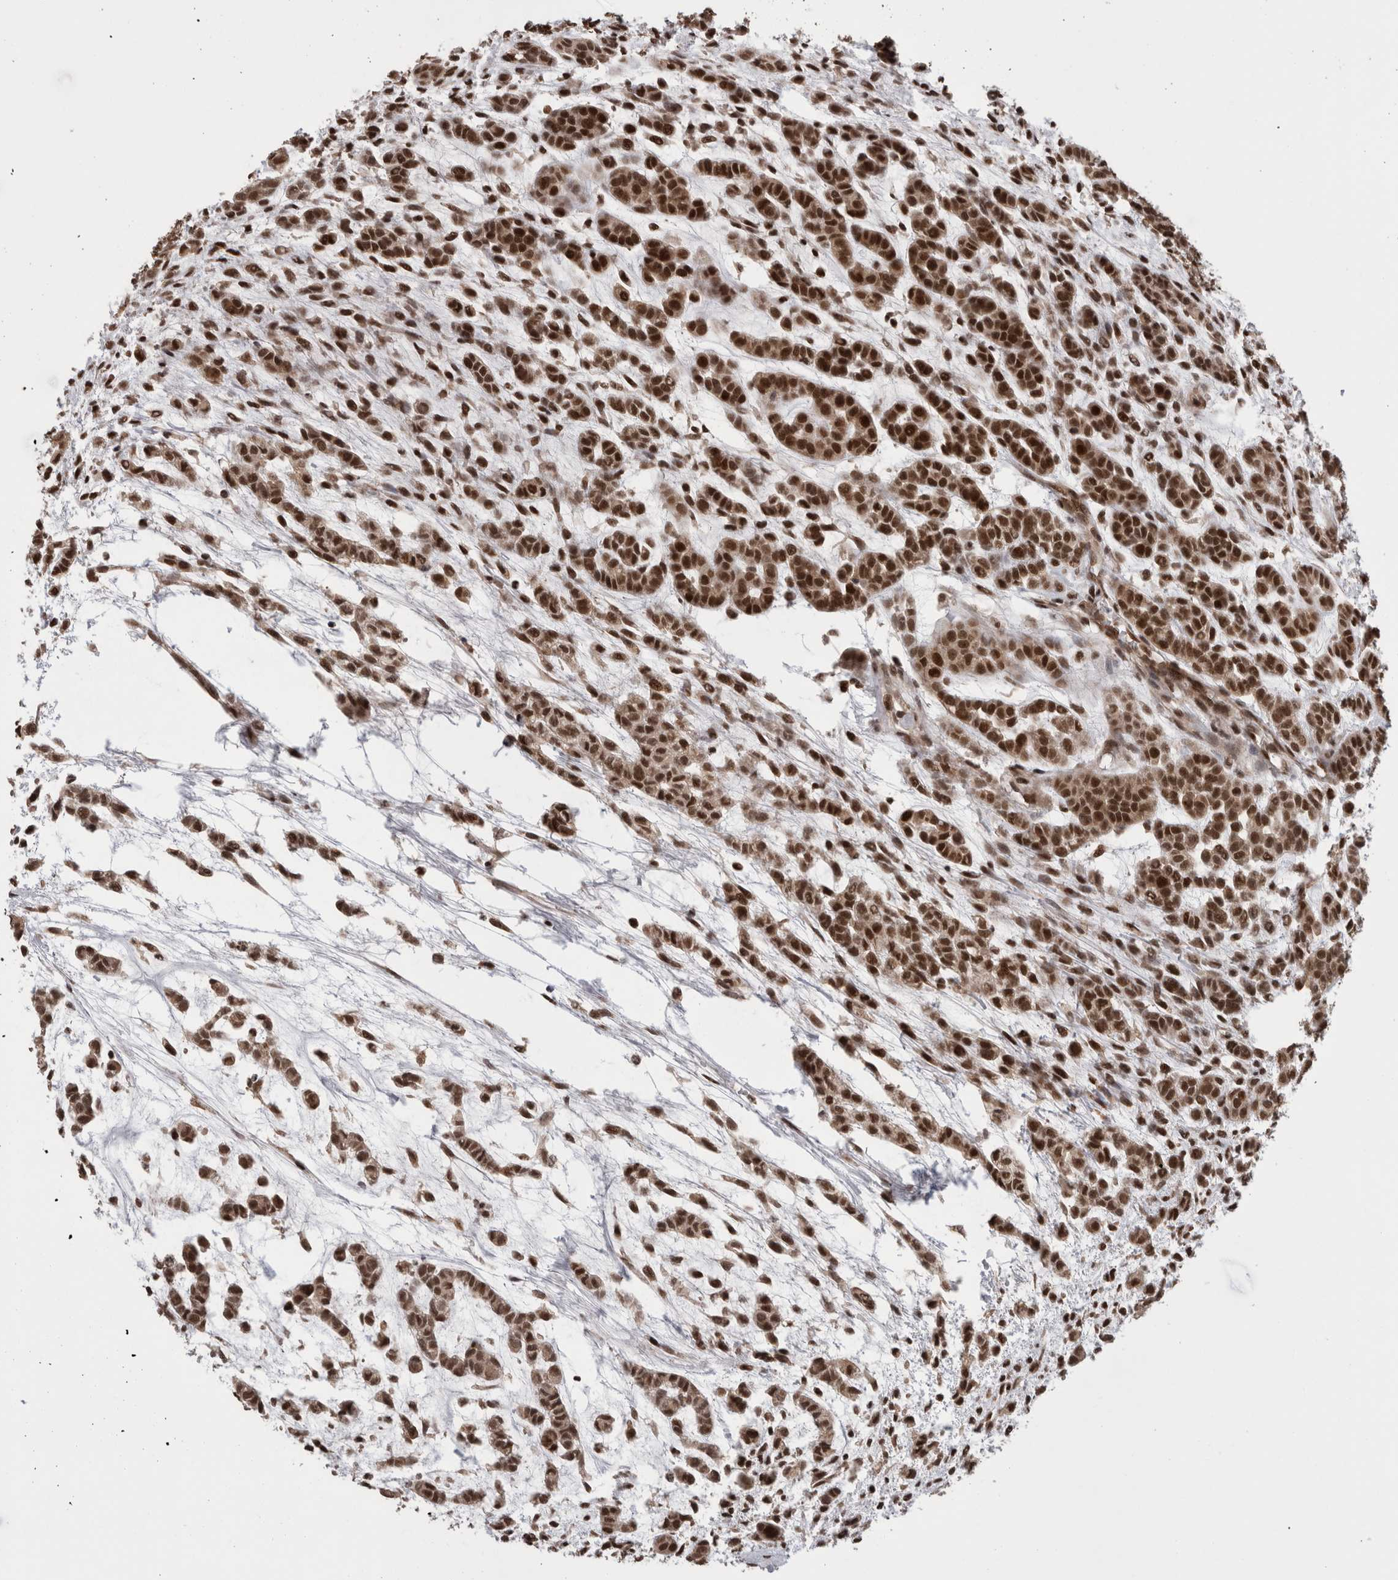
{"staining": {"intensity": "strong", "quantity": ">75%", "location": "nuclear"}, "tissue": "head and neck cancer", "cell_type": "Tumor cells", "image_type": "cancer", "snomed": [{"axis": "morphology", "description": "Adenocarcinoma, NOS"}, {"axis": "morphology", "description": "Adenoma, NOS"}, {"axis": "topography", "description": "Head-Neck"}], "caption": "Protein expression analysis of head and neck adenocarcinoma demonstrates strong nuclear staining in about >75% of tumor cells.", "gene": "CPSF2", "patient": {"sex": "female", "age": 55}}